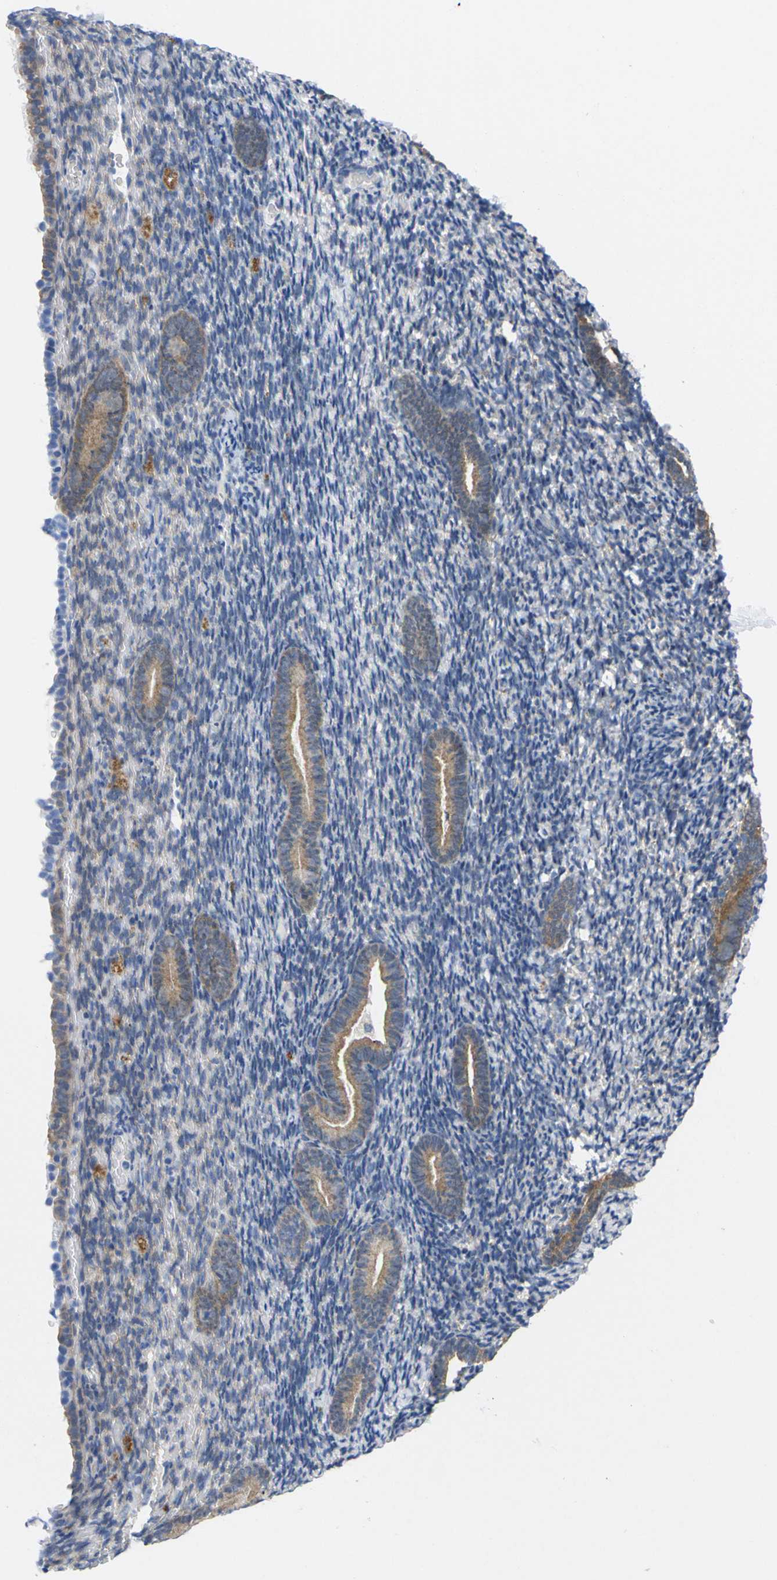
{"staining": {"intensity": "negative", "quantity": "none", "location": "none"}, "tissue": "endometrium", "cell_type": "Cells in endometrial stroma", "image_type": "normal", "snomed": [{"axis": "morphology", "description": "Normal tissue, NOS"}, {"axis": "topography", "description": "Endometrium"}], "caption": "Immunohistochemistry image of unremarkable endometrium stained for a protein (brown), which shows no expression in cells in endometrial stroma.", "gene": "PEBP1", "patient": {"sex": "female", "age": 51}}